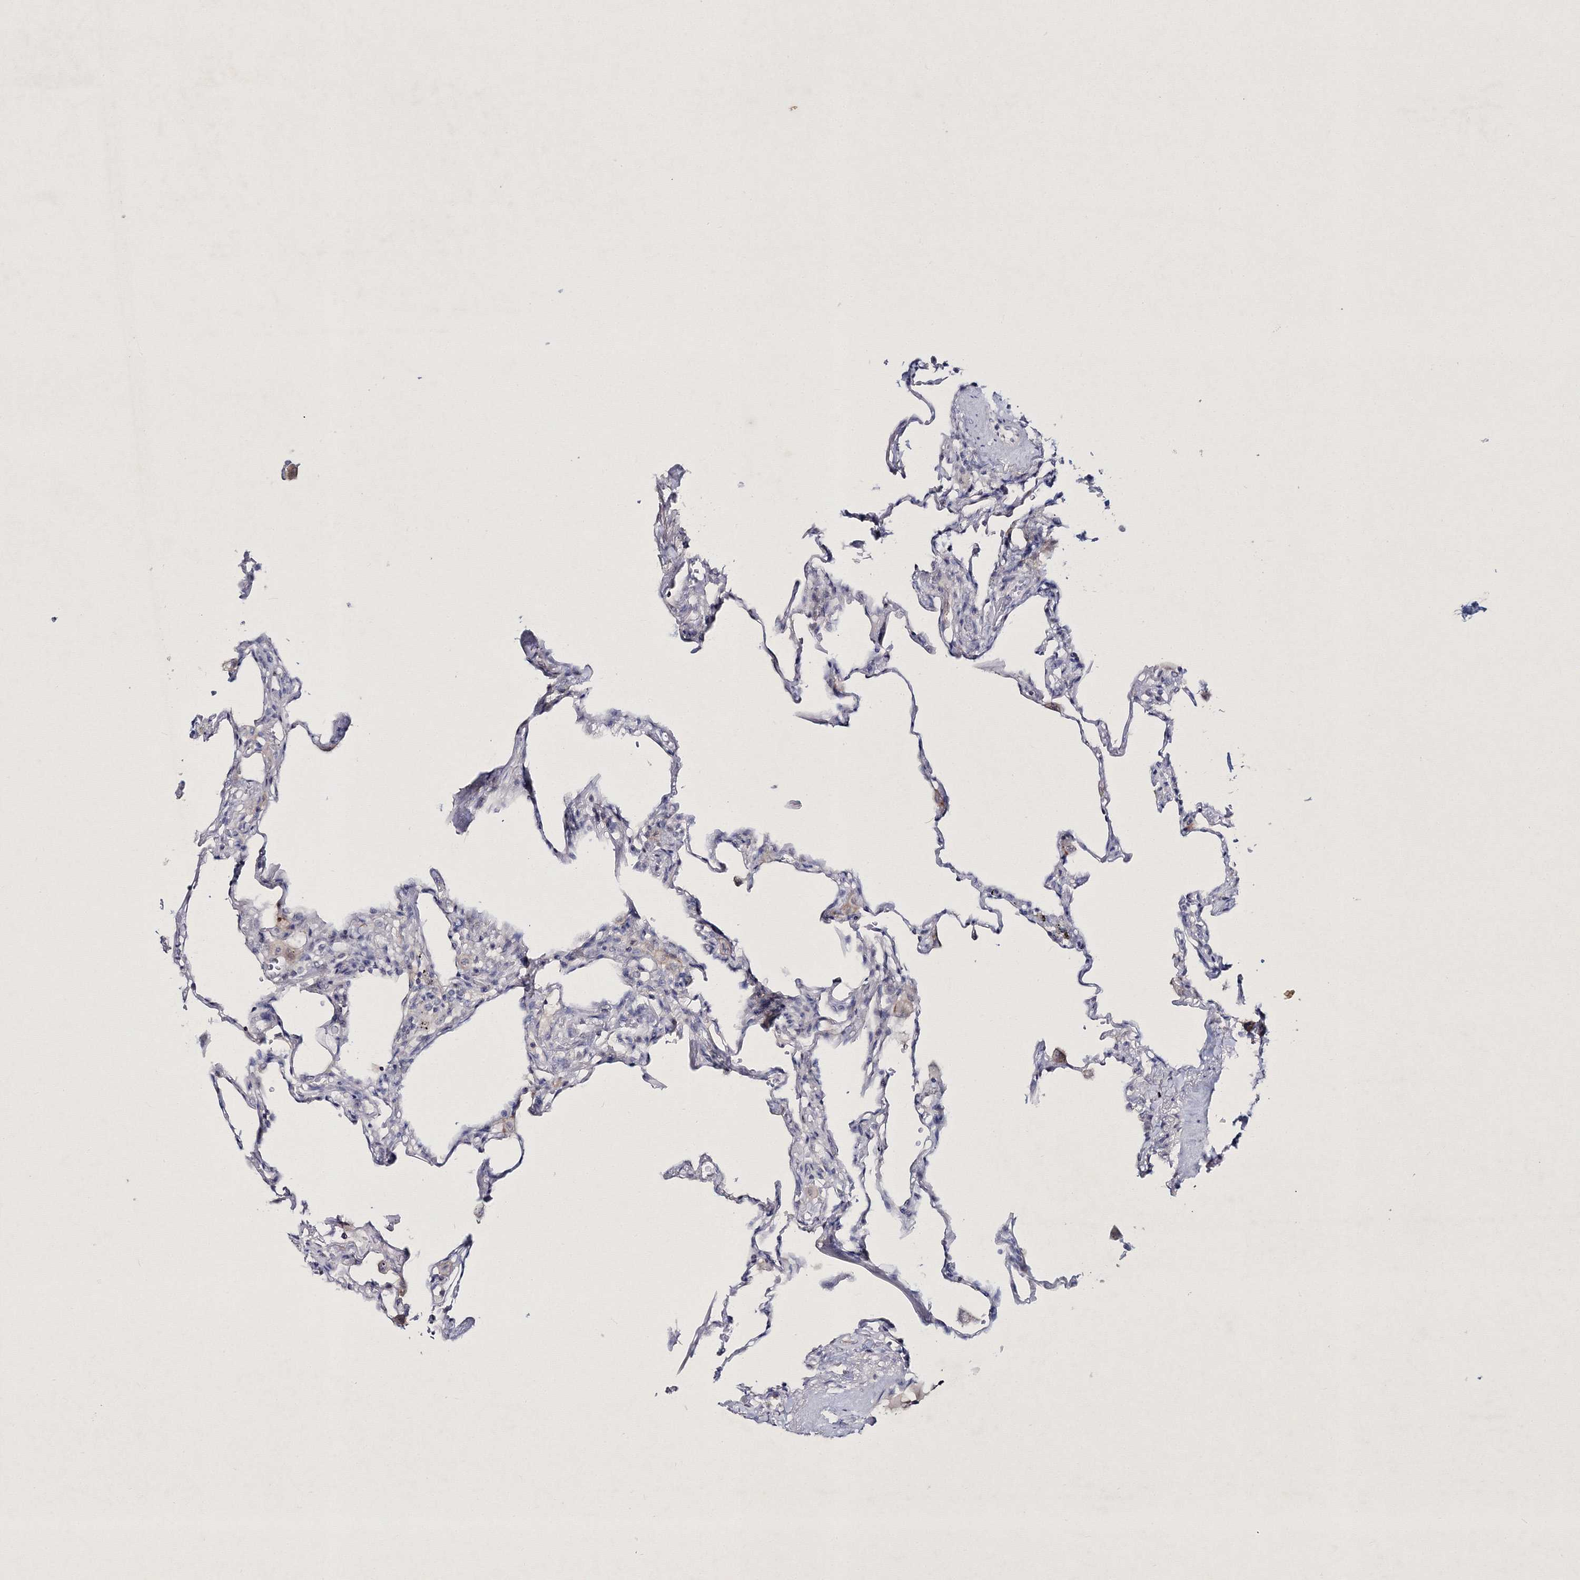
{"staining": {"intensity": "moderate", "quantity": "<25%", "location": "cytoplasmic/membranous"}, "tissue": "lung", "cell_type": "Alveolar cells", "image_type": "normal", "snomed": [{"axis": "morphology", "description": "Normal tissue, NOS"}, {"axis": "topography", "description": "Lung"}], "caption": "Immunohistochemistry histopathology image of benign lung stained for a protein (brown), which shows low levels of moderate cytoplasmic/membranous expression in about <25% of alveolar cells.", "gene": "NEU4", "patient": {"sex": "male", "age": 59}}